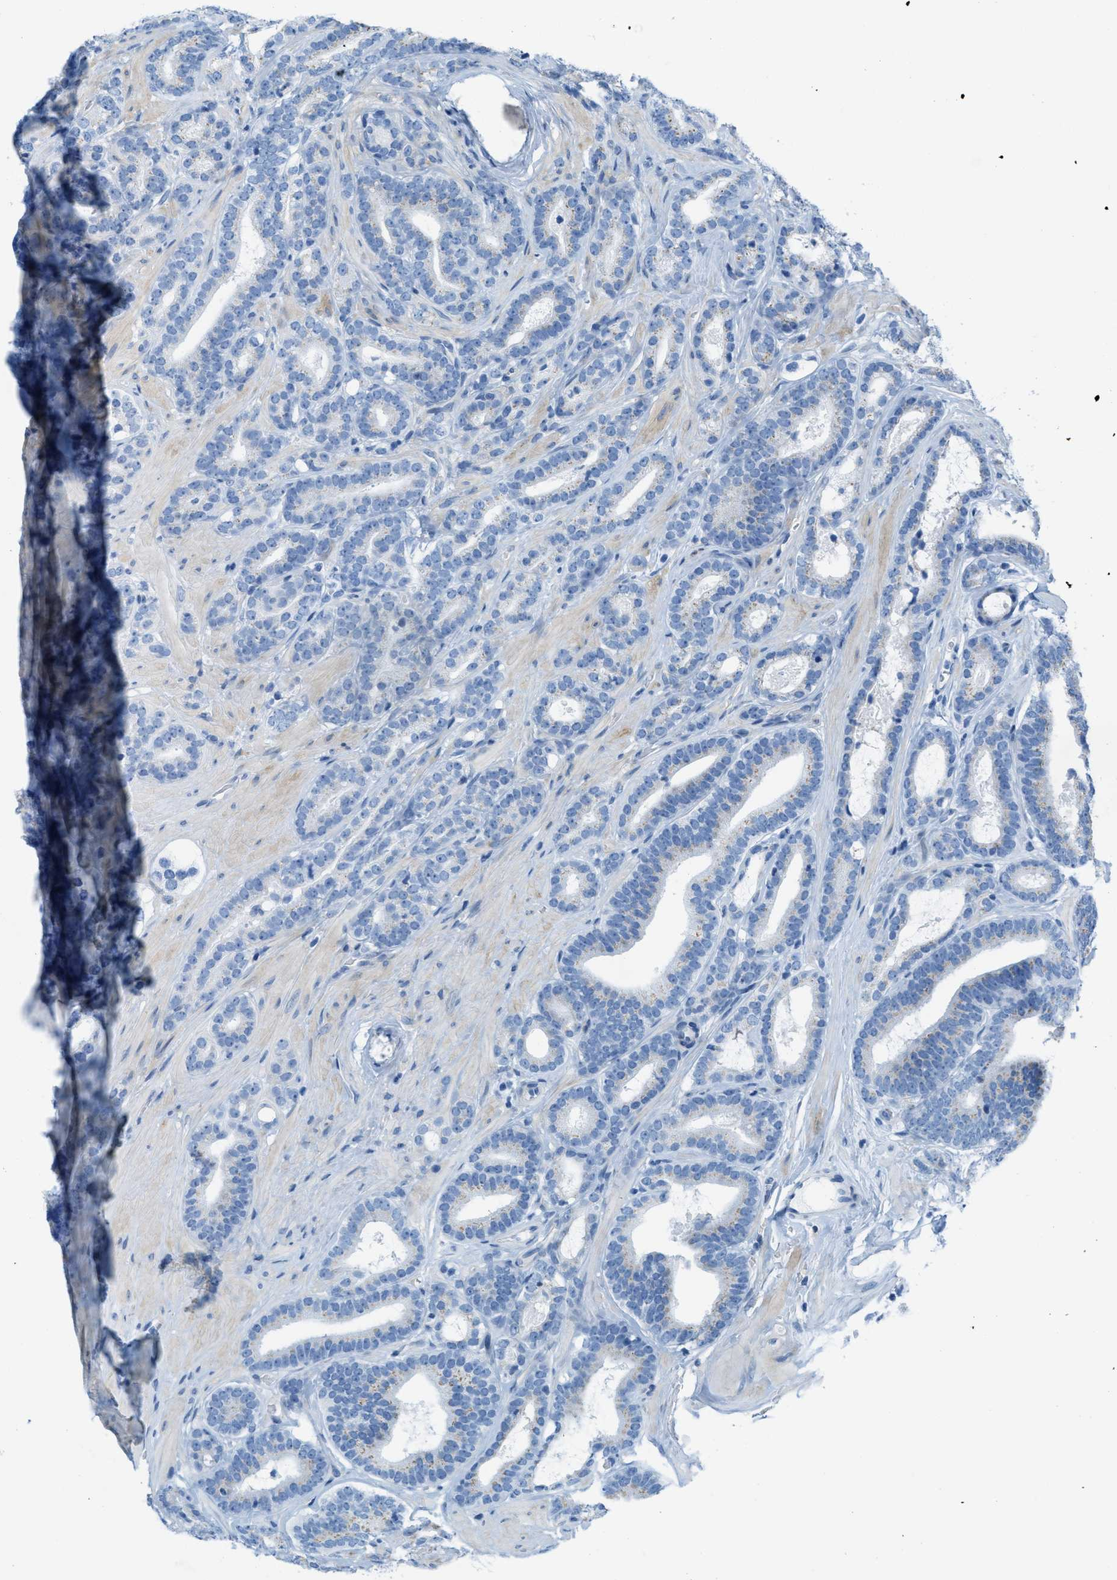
{"staining": {"intensity": "weak", "quantity": "<25%", "location": "cytoplasmic/membranous"}, "tissue": "prostate cancer", "cell_type": "Tumor cells", "image_type": "cancer", "snomed": [{"axis": "morphology", "description": "Adenocarcinoma, High grade"}, {"axis": "topography", "description": "Prostate"}], "caption": "Tumor cells are negative for brown protein staining in prostate cancer.", "gene": "ASGR1", "patient": {"sex": "male", "age": 60}}